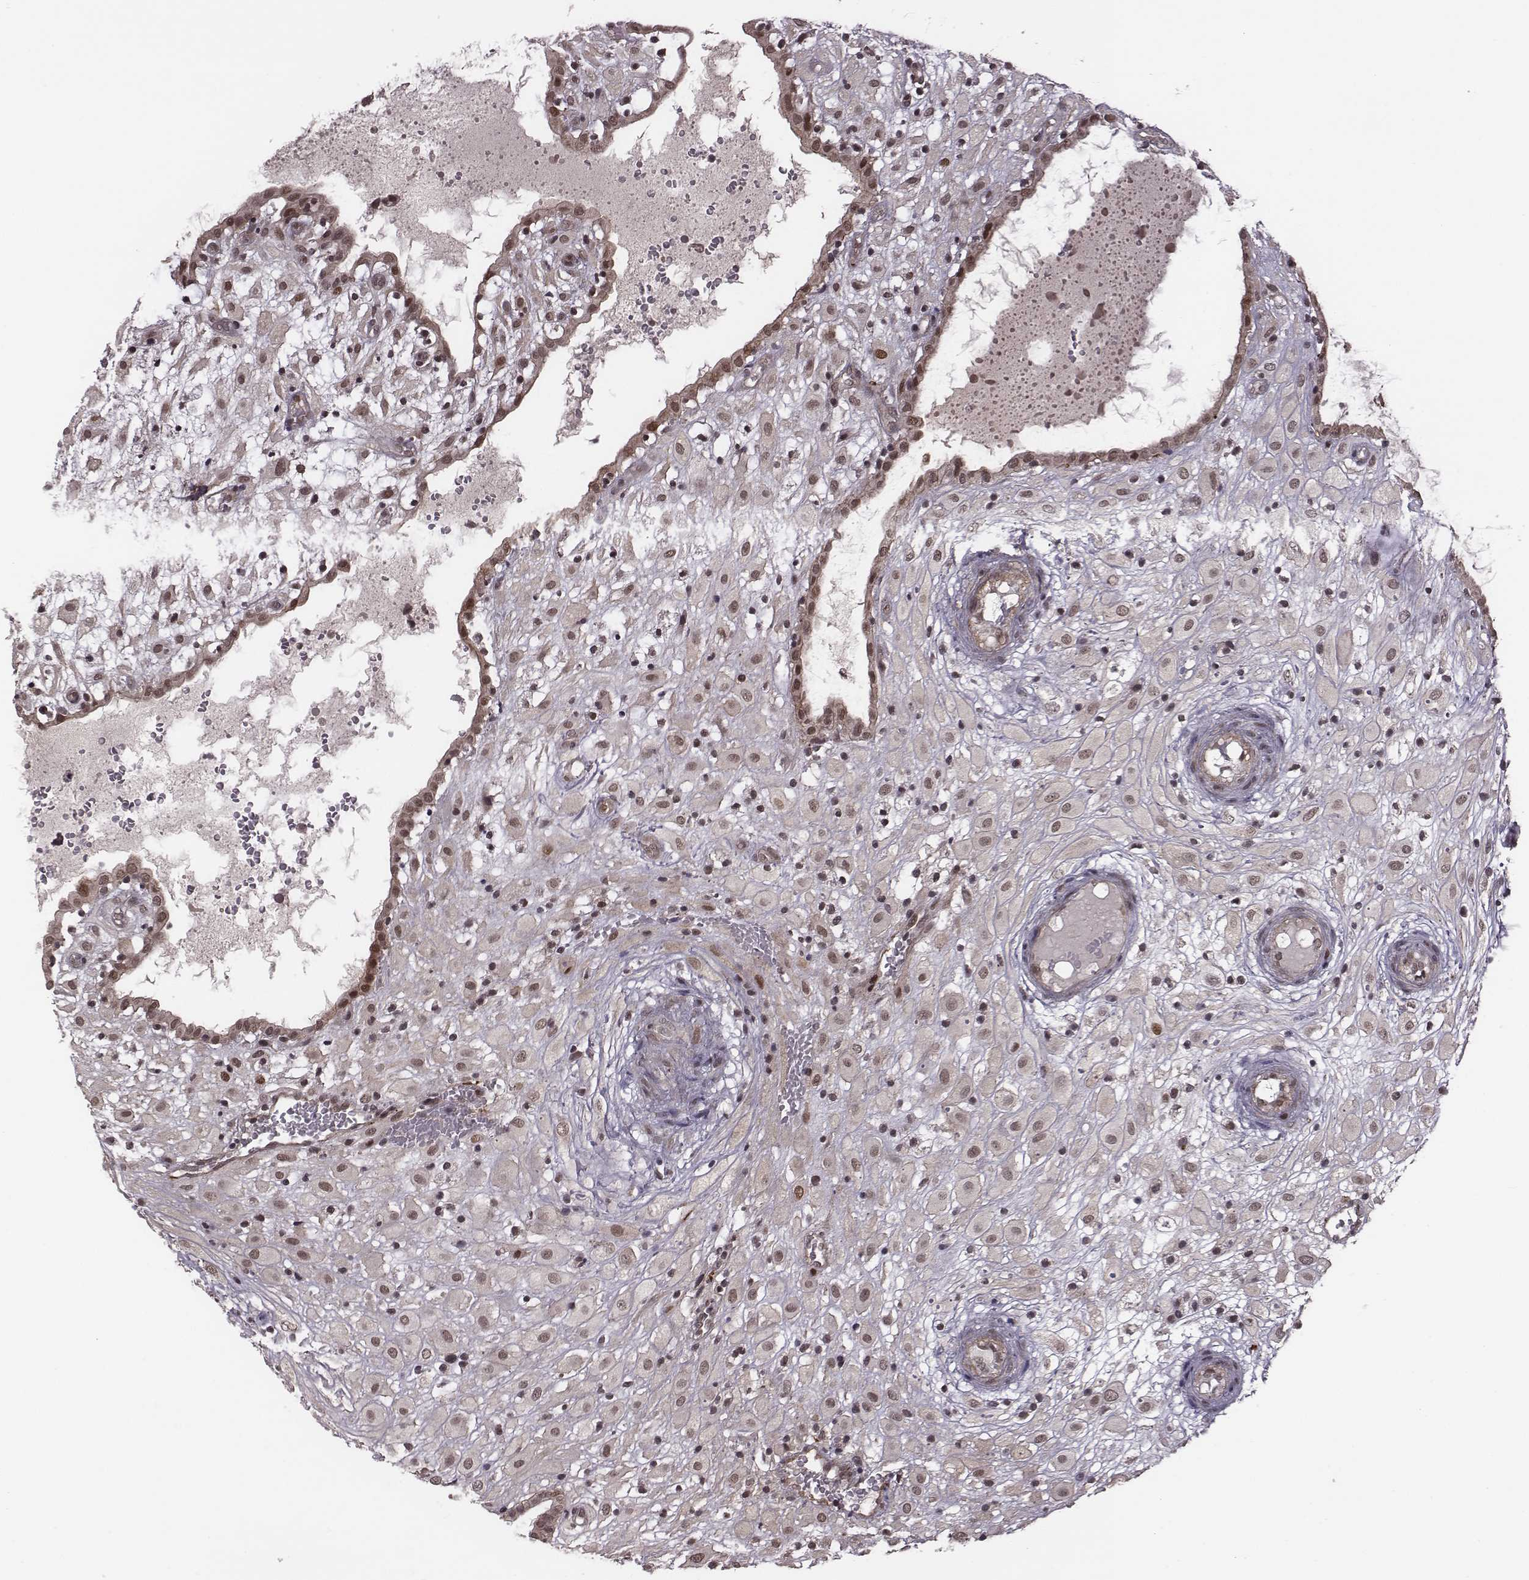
{"staining": {"intensity": "weak", "quantity": ">75%", "location": "nuclear"}, "tissue": "placenta", "cell_type": "Decidual cells", "image_type": "normal", "snomed": [{"axis": "morphology", "description": "Normal tissue, NOS"}, {"axis": "topography", "description": "Placenta"}], "caption": "A high-resolution image shows immunohistochemistry (IHC) staining of unremarkable placenta, which exhibits weak nuclear staining in approximately >75% of decidual cells. The staining was performed using DAB (3,3'-diaminobenzidine), with brown indicating positive protein expression. Nuclei are stained blue with hematoxylin.", "gene": "RPL3", "patient": {"sex": "female", "age": 24}}